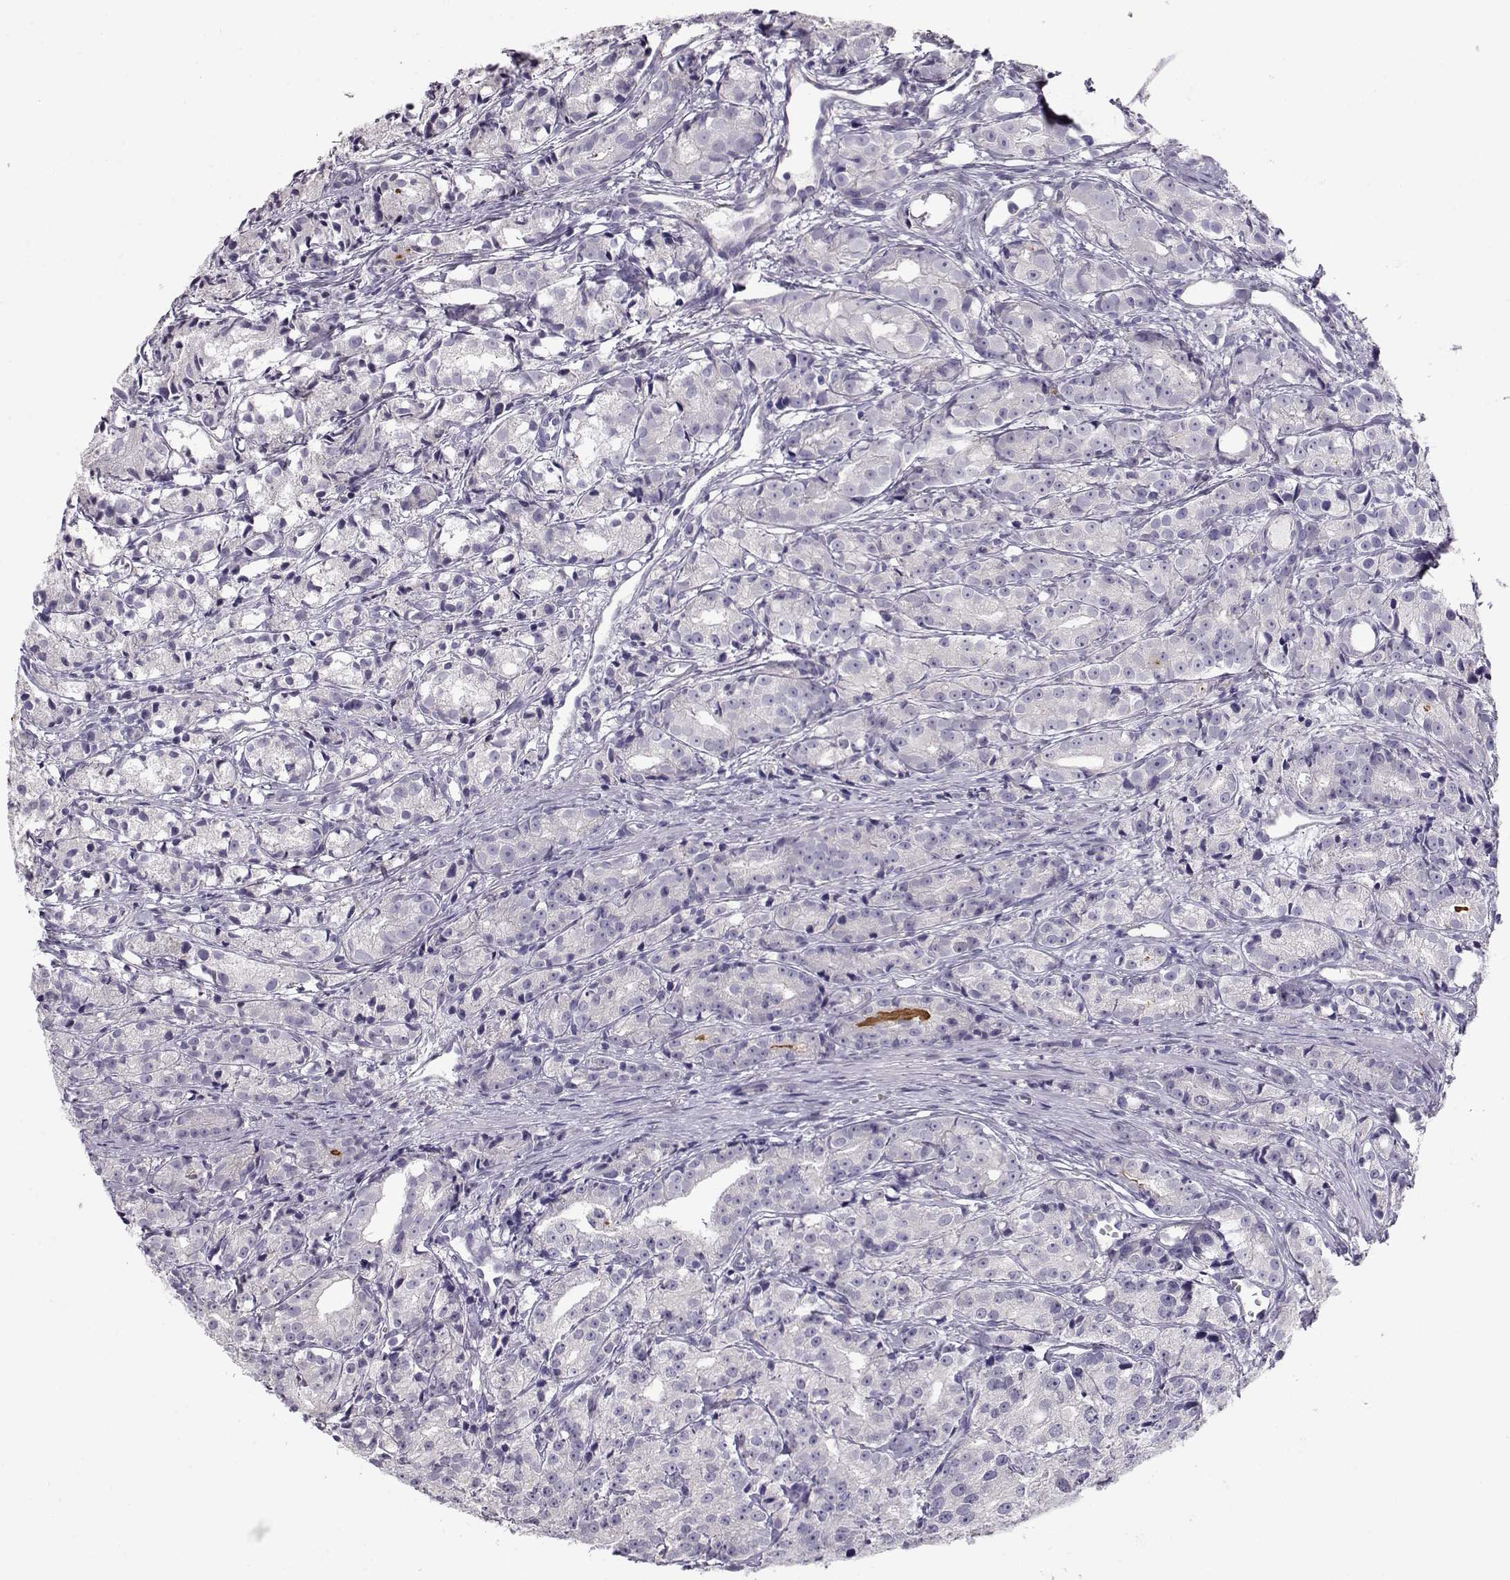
{"staining": {"intensity": "negative", "quantity": "none", "location": "none"}, "tissue": "prostate cancer", "cell_type": "Tumor cells", "image_type": "cancer", "snomed": [{"axis": "morphology", "description": "Adenocarcinoma, Medium grade"}, {"axis": "topography", "description": "Prostate"}], "caption": "Image shows no significant protein staining in tumor cells of medium-grade adenocarcinoma (prostate). (Stains: DAB immunohistochemistry (IHC) with hematoxylin counter stain, Microscopy: brightfield microscopy at high magnification).", "gene": "GRK1", "patient": {"sex": "male", "age": 74}}